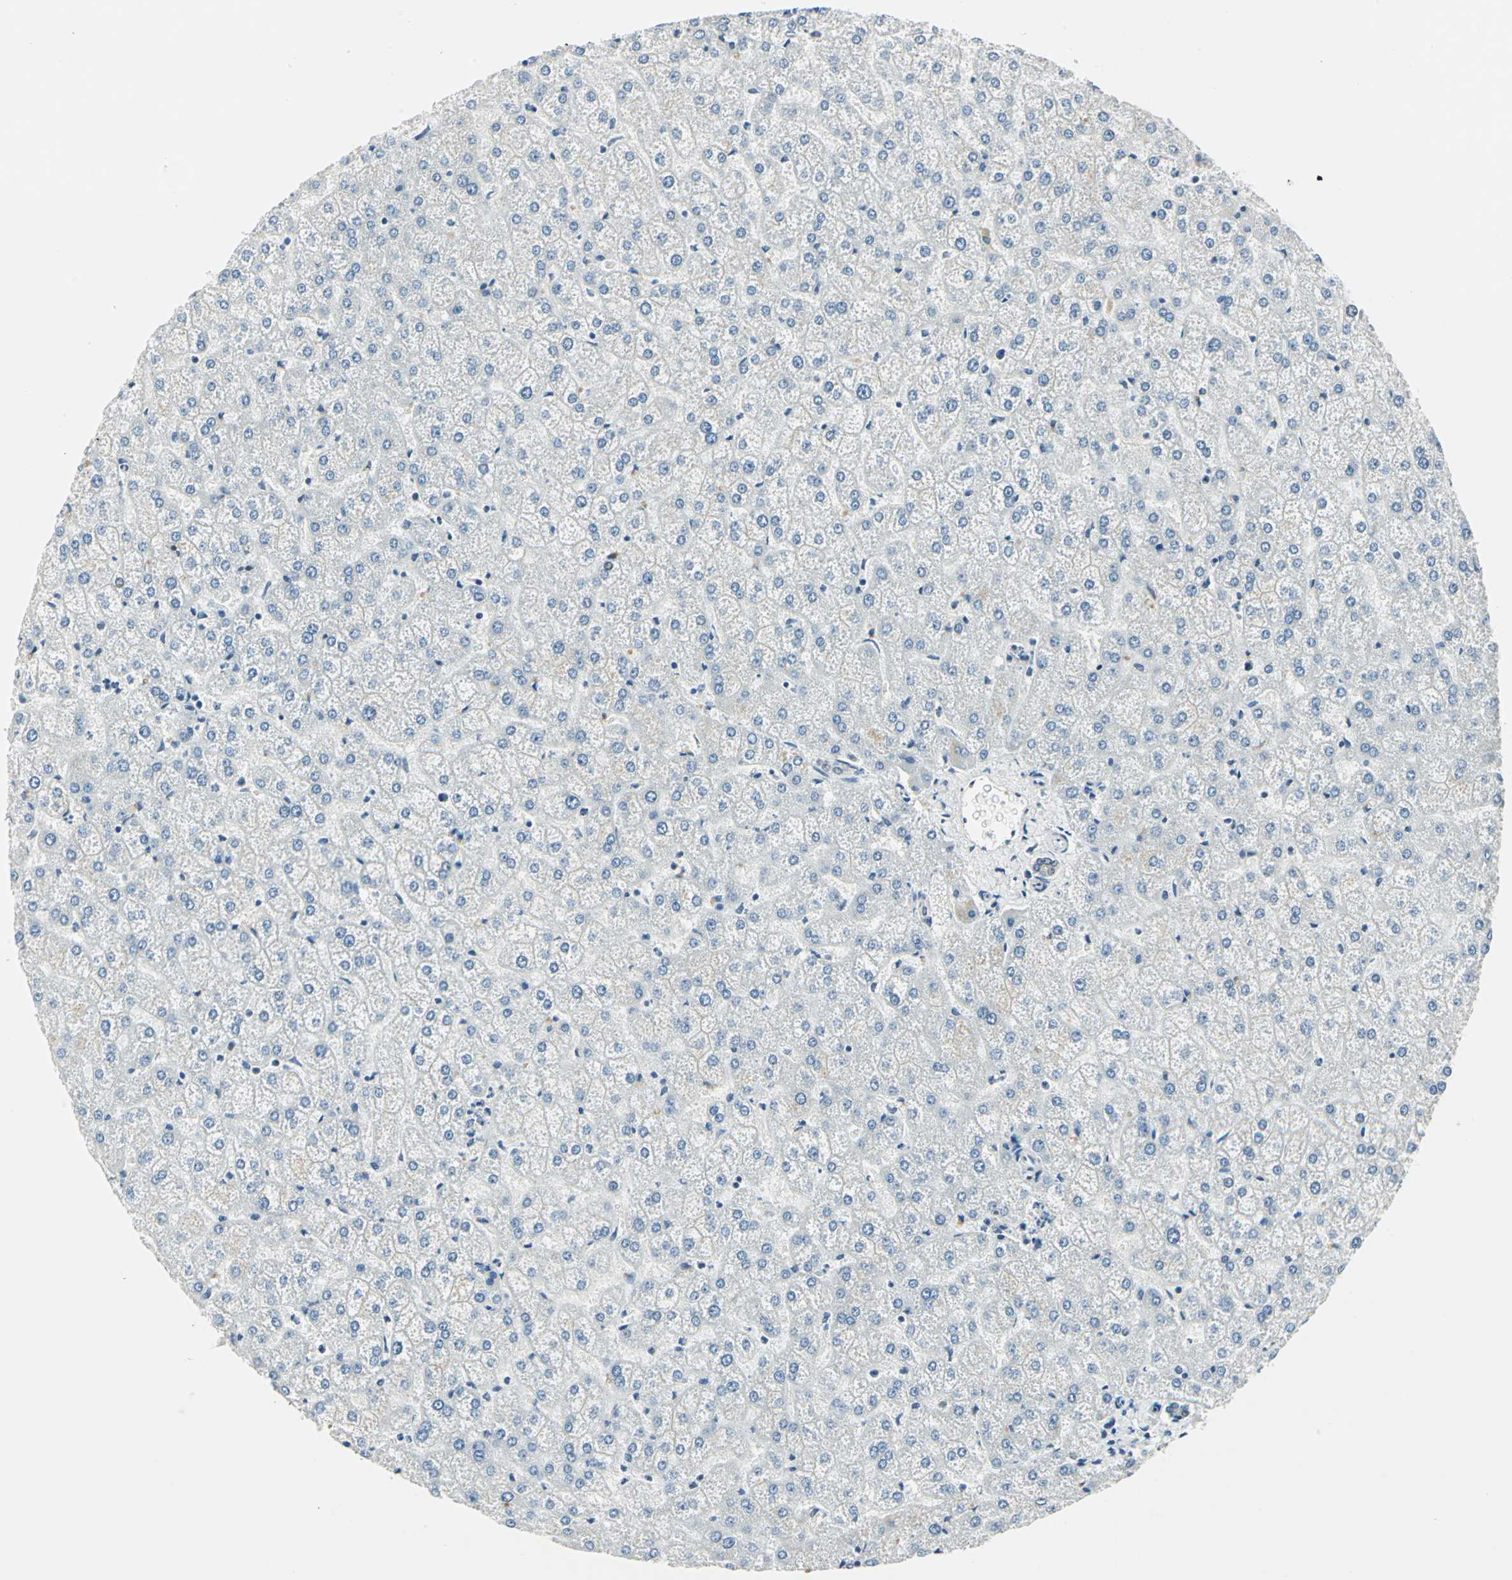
{"staining": {"intensity": "negative", "quantity": "none", "location": "none"}, "tissue": "liver", "cell_type": "Cholangiocytes", "image_type": "normal", "snomed": [{"axis": "morphology", "description": "Normal tissue, NOS"}, {"axis": "topography", "description": "Liver"}], "caption": "IHC photomicrograph of benign liver: human liver stained with DAB (3,3'-diaminobenzidine) exhibits no significant protein positivity in cholangiocytes.", "gene": "ADNP", "patient": {"sex": "female", "age": 32}}